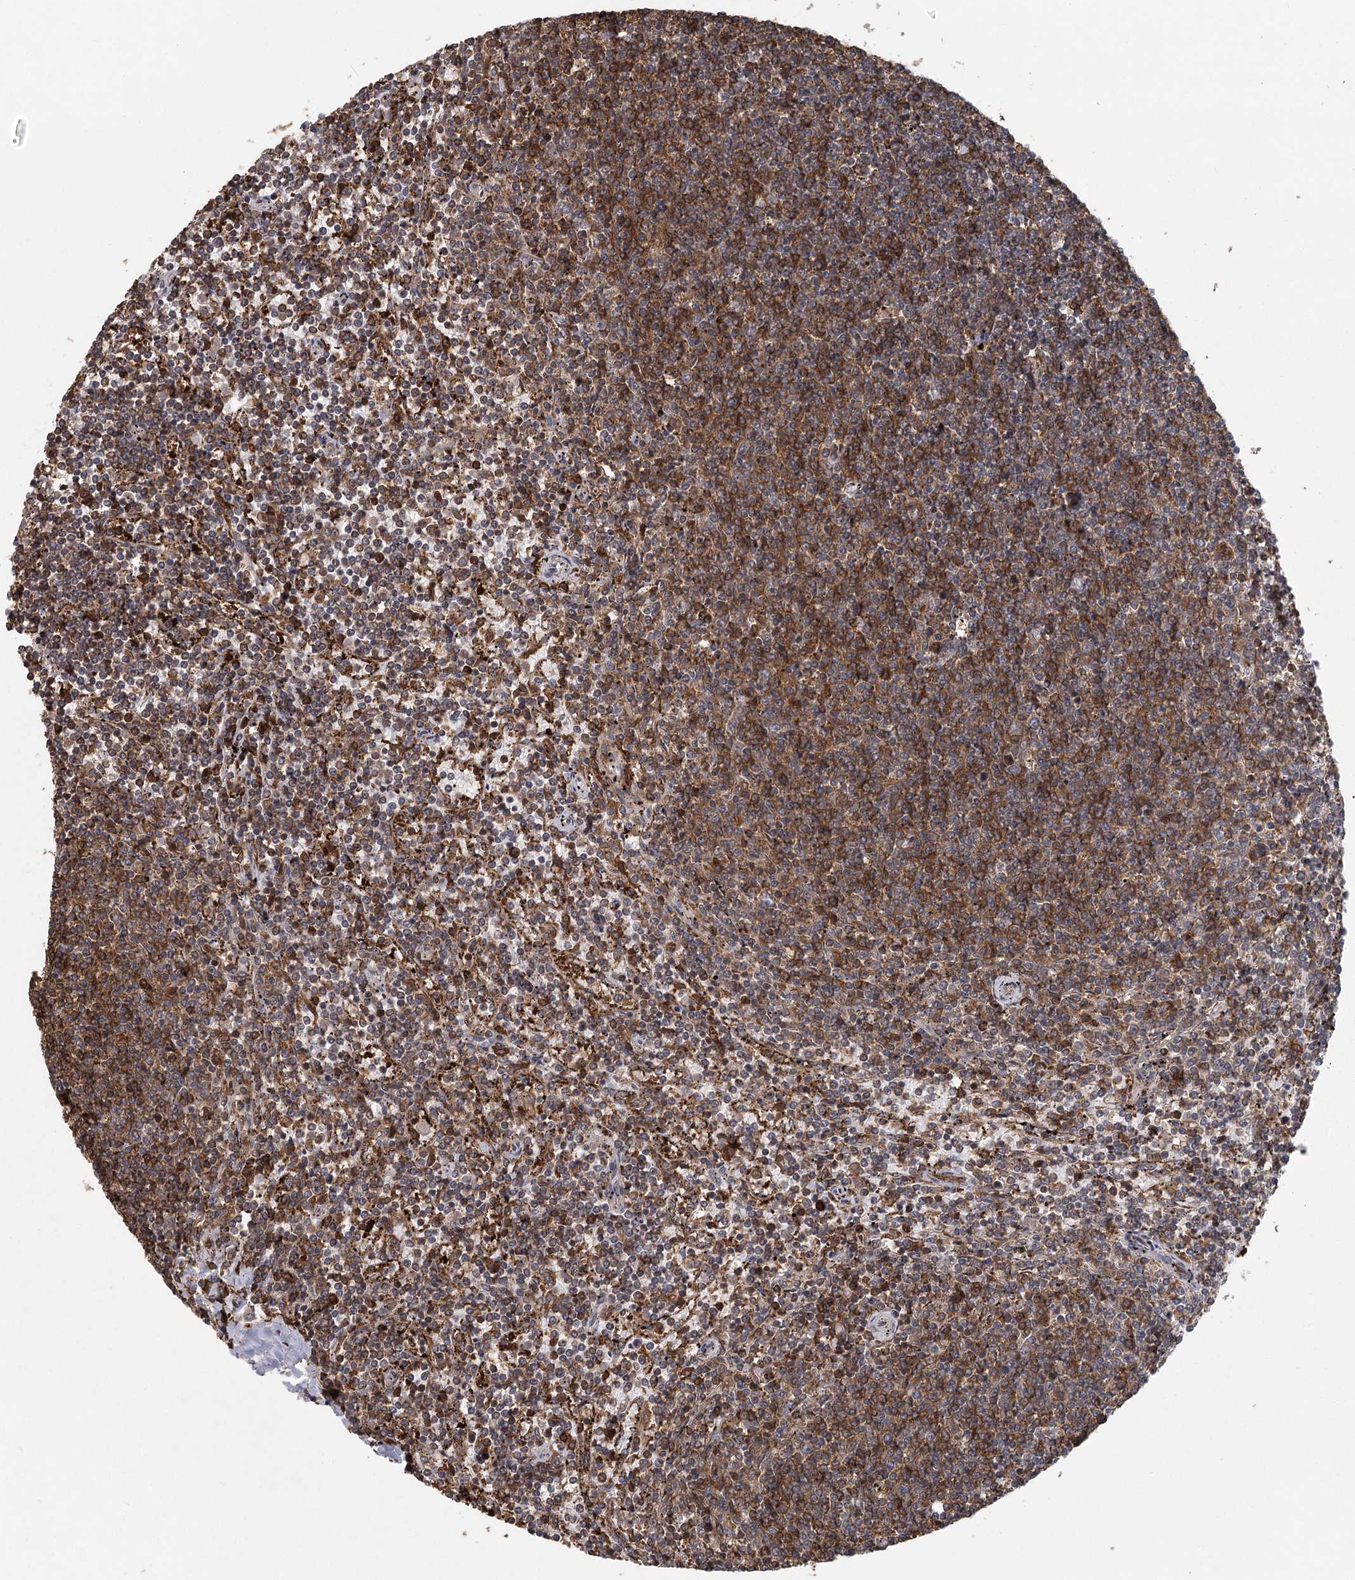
{"staining": {"intensity": "strong", "quantity": ">75%", "location": "cytoplasmic/membranous"}, "tissue": "lymphoma", "cell_type": "Tumor cells", "image_type": "cancer", "snomed": [{"axis": "morphology", "description": "Malignant lymphoma, non-Hodgkin's type, Low grade"}, {"axis": "topography", "description": "Spleen"}], "caption": "Tumor cells reveal high levels of strong cytoplasmic/membranous positivity in approximately >75% of cells in lymphoma.", "gene": "PLEKHA7", "patient": {"sex": "female", "age": 50}}